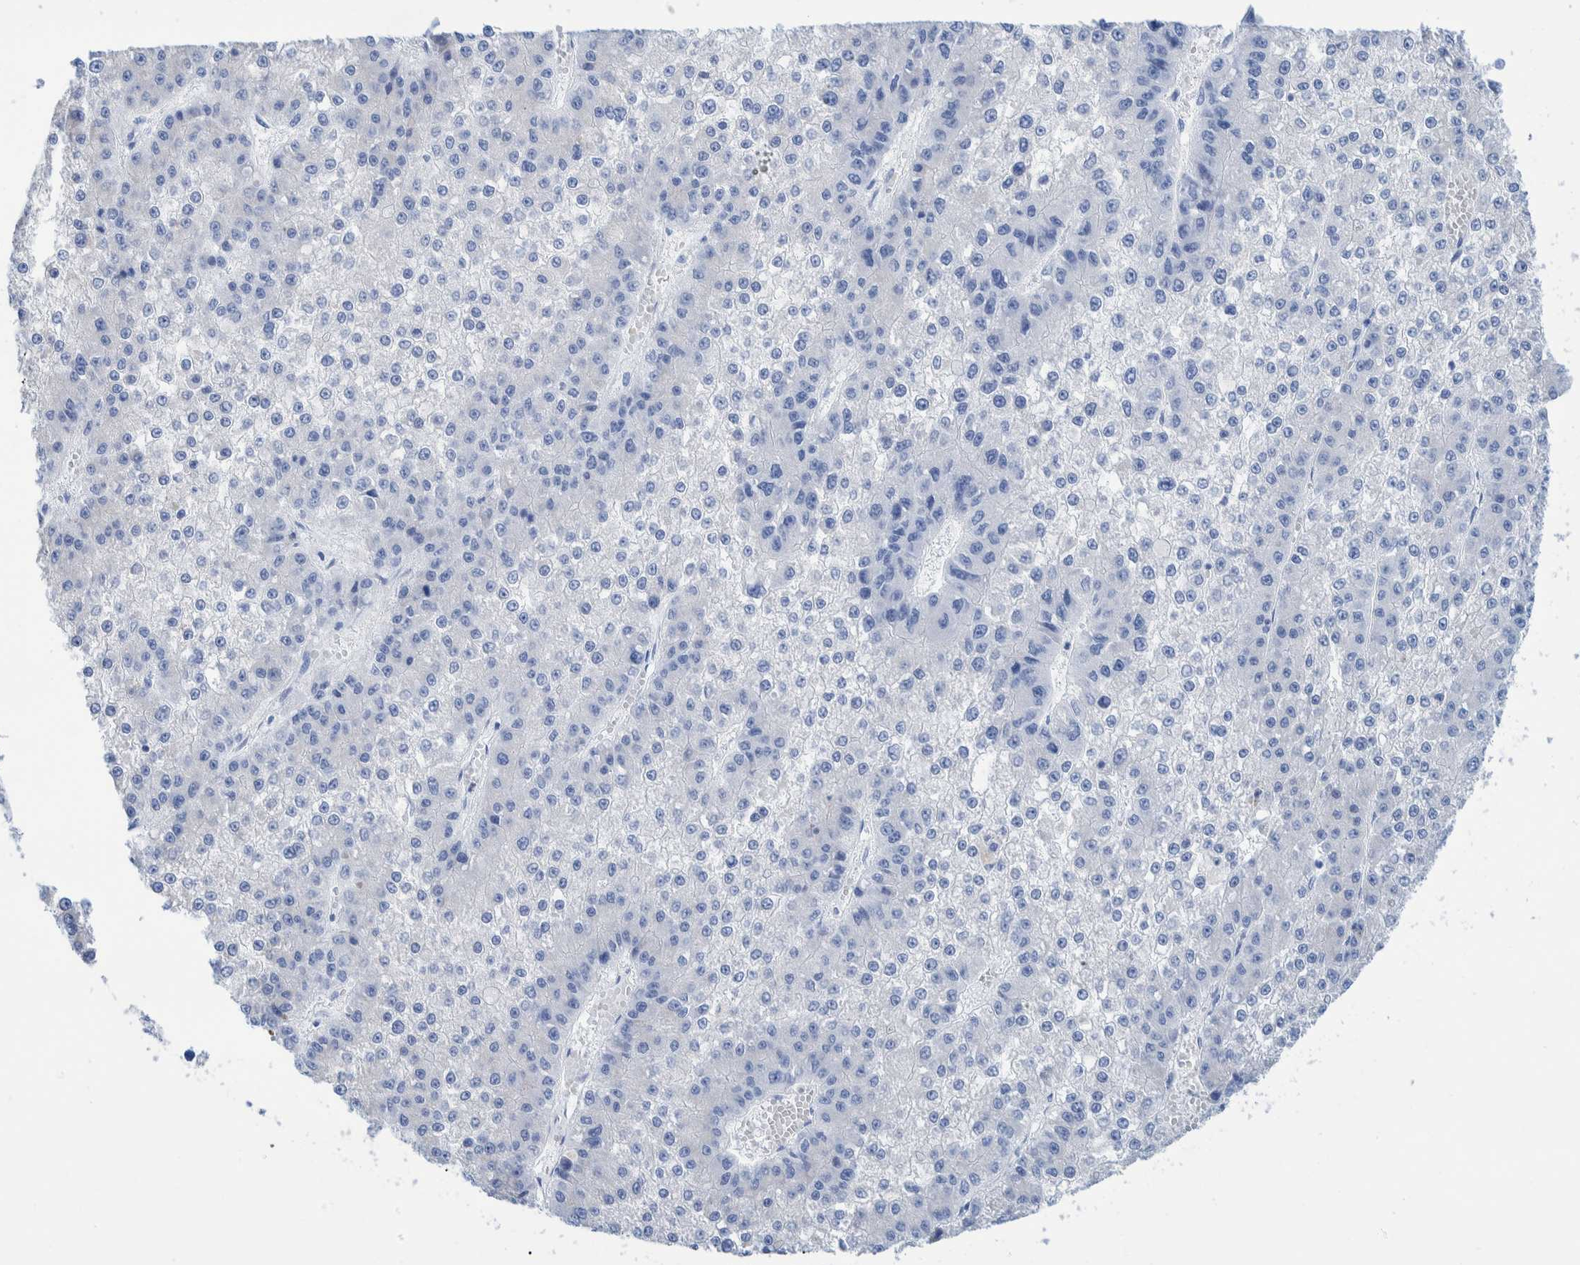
{"staining": {"intensity": "negative", "quantity": "none", "location": "none"}, "tissue": "liver cancer", "cell_type": "Tumor cells", "image_type": "cancer", "snomed": [{"axis": "morphology", "description": "Carcinoma, Hepatocellular, NOS"}, {"axis": "topography", "description": "Liver"}], "caption": "DAB (3,3'-diaminobenzidine) immunohistochemical staining of liver cancer (hepatocellular carcinoma) displays no significant expression in tumor cells.", "gene": "KRT14", "patient": {"sex": "female", "age": 73}}